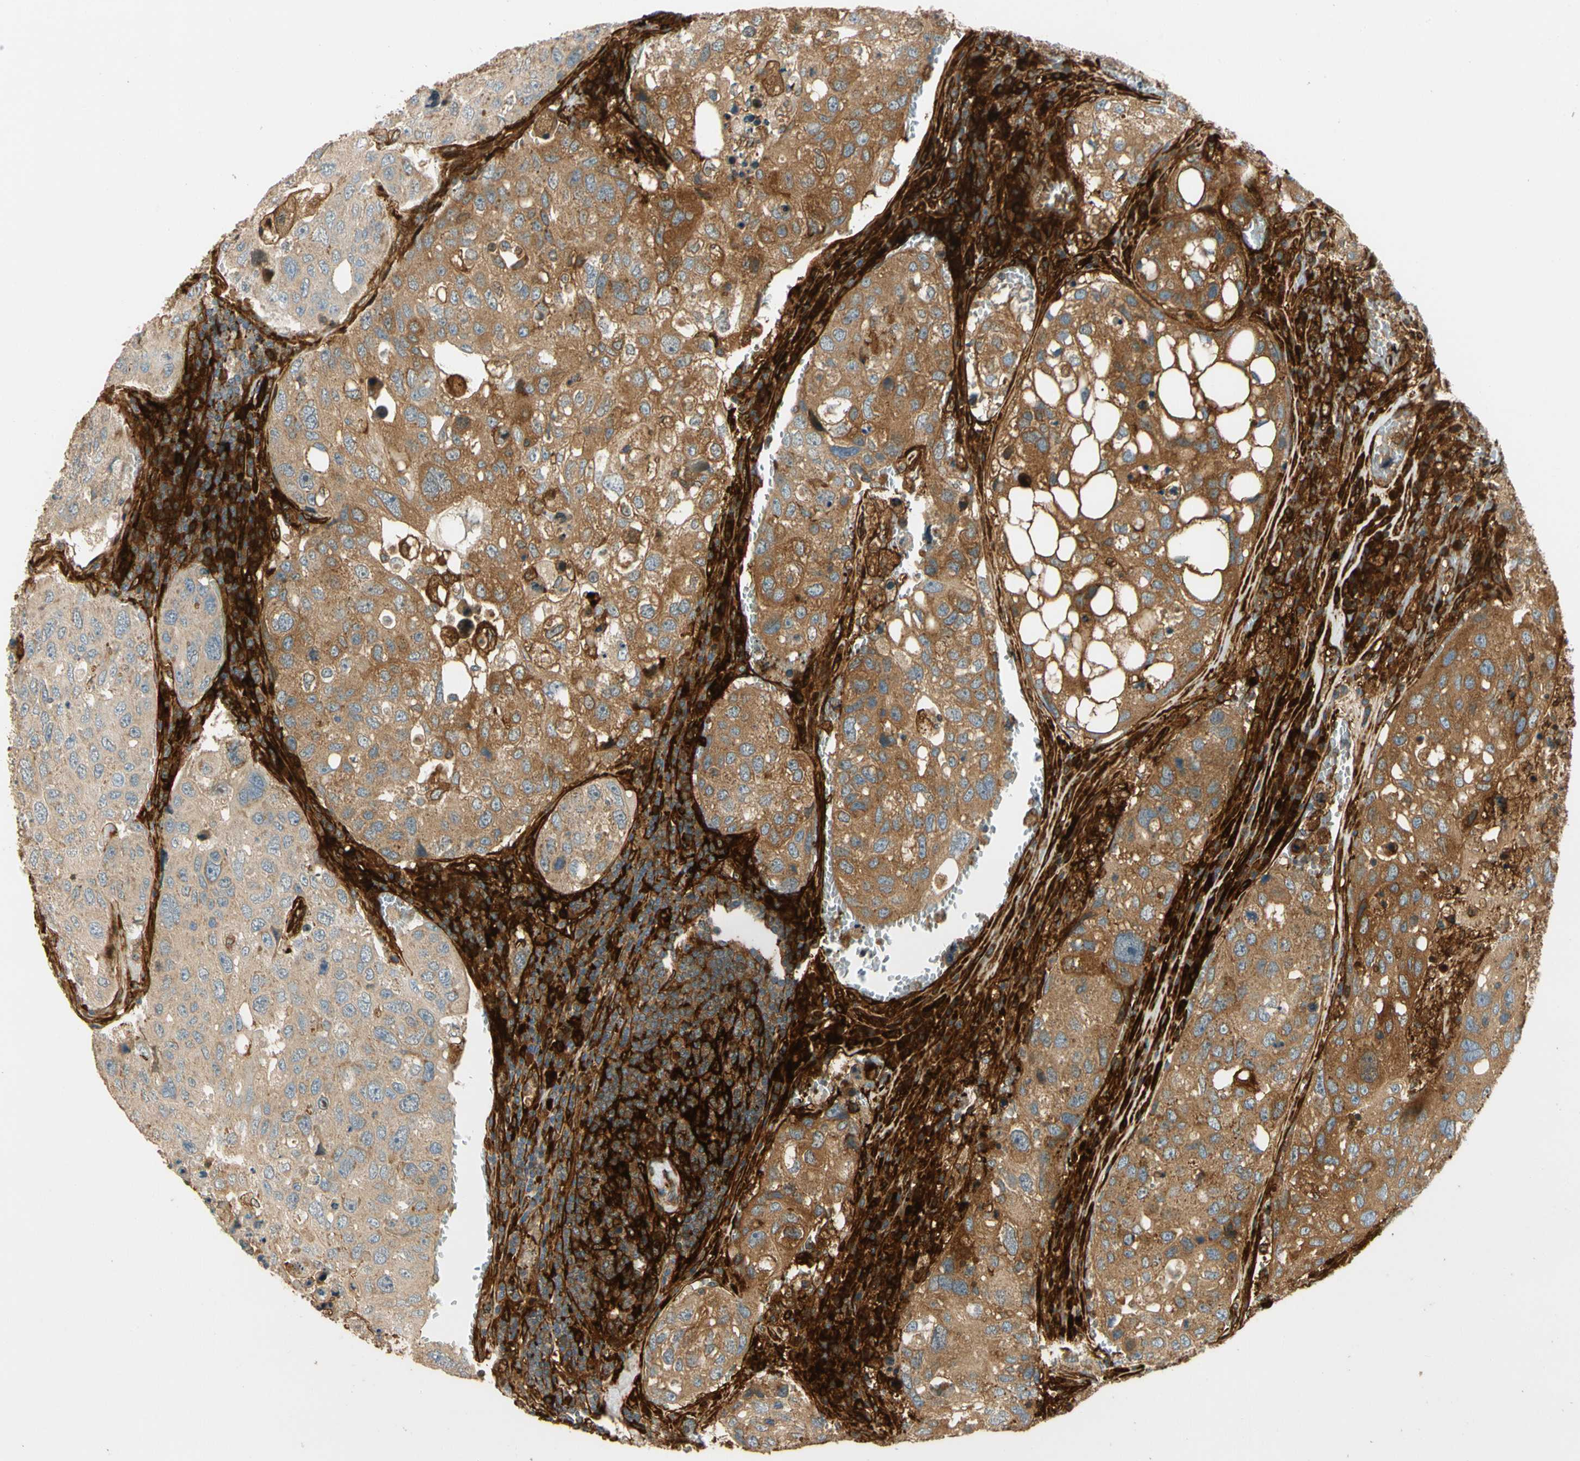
{"staining": {"intensity": "moderate", "quantity": ">75%", "location": "cytoplasmic/membranous"}, "tissue": "urothelial cancer", "cell_type": "Tumor cells", "image_type": "cancer", "snomed": [{"axis": "morphology", "description": "Urothelial carcinoma, High grade"}, {"axis": "topography", "description": "Lymph node"}, {"axis": "topography", "description": "Urinary bladder"}], "caption": "Immunohistochemical staining of urothelial cancer demonstrates moderate cytoplasmic/membranous protein positivity in approximately >75% of tumor cells.", "gene": "PARP14", "patient": {"sex": "male", "age": 51}}